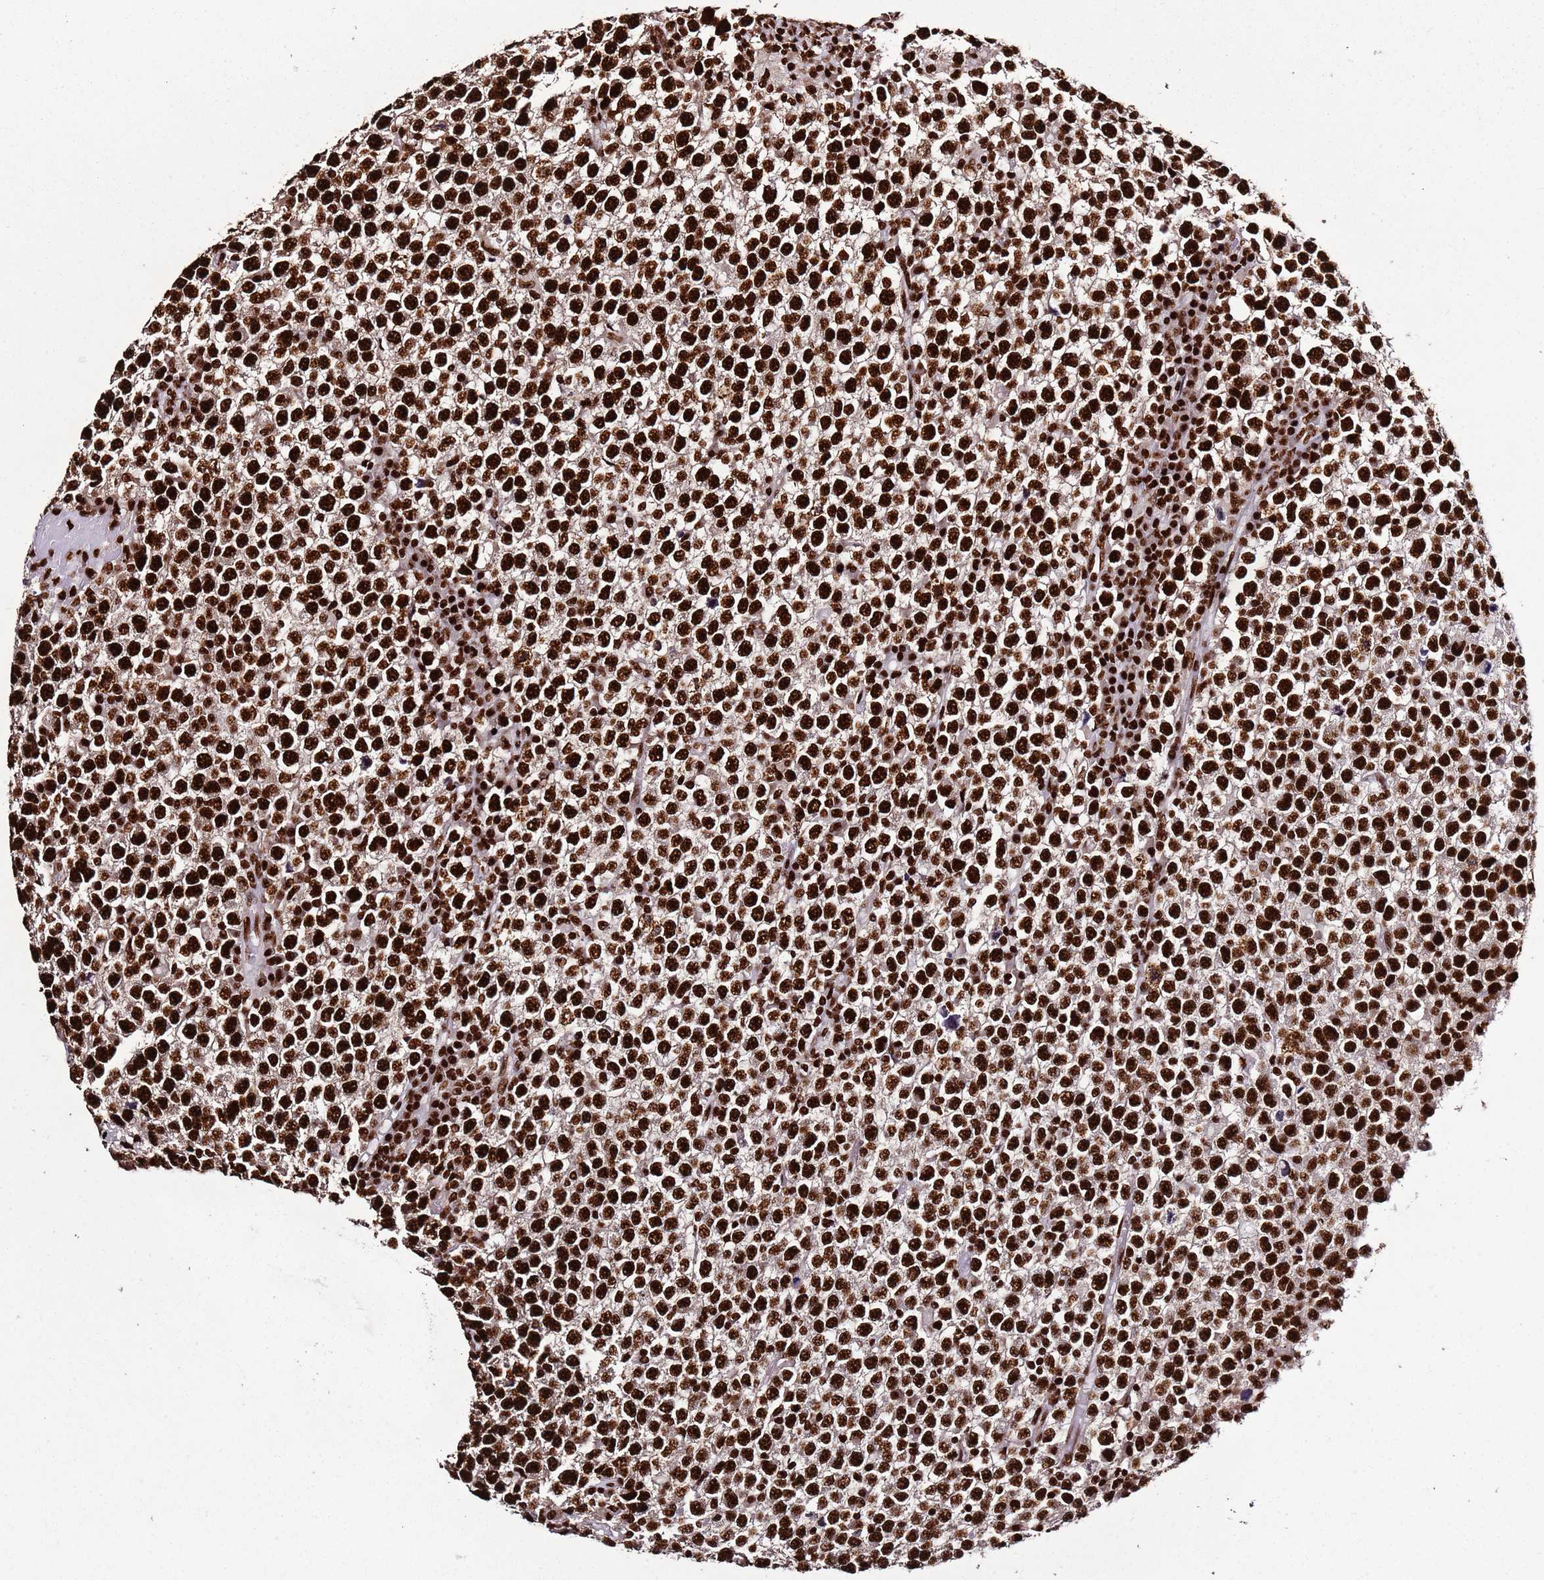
{"staining": {"intensity": "strong", "quantity": ">75%", "location": "nuclear"}, "tissue": "testis cancer", "cell_type": "Tumor cells", "image_type": "cancer", "snomed": [{"axis": "morphology", "description": "Seminoma, NOS"}, {"axis": "topography", "description": "Testis"}], "caption": "IHC (DAB (3,3'-diaminobenzidine)) staining of human seminoma (testis) reveals strong nuclear protein positivity in about >75% of tumor cells.", "gene": "C6orf226", "patient": {"sex": "male", "age": 65}}